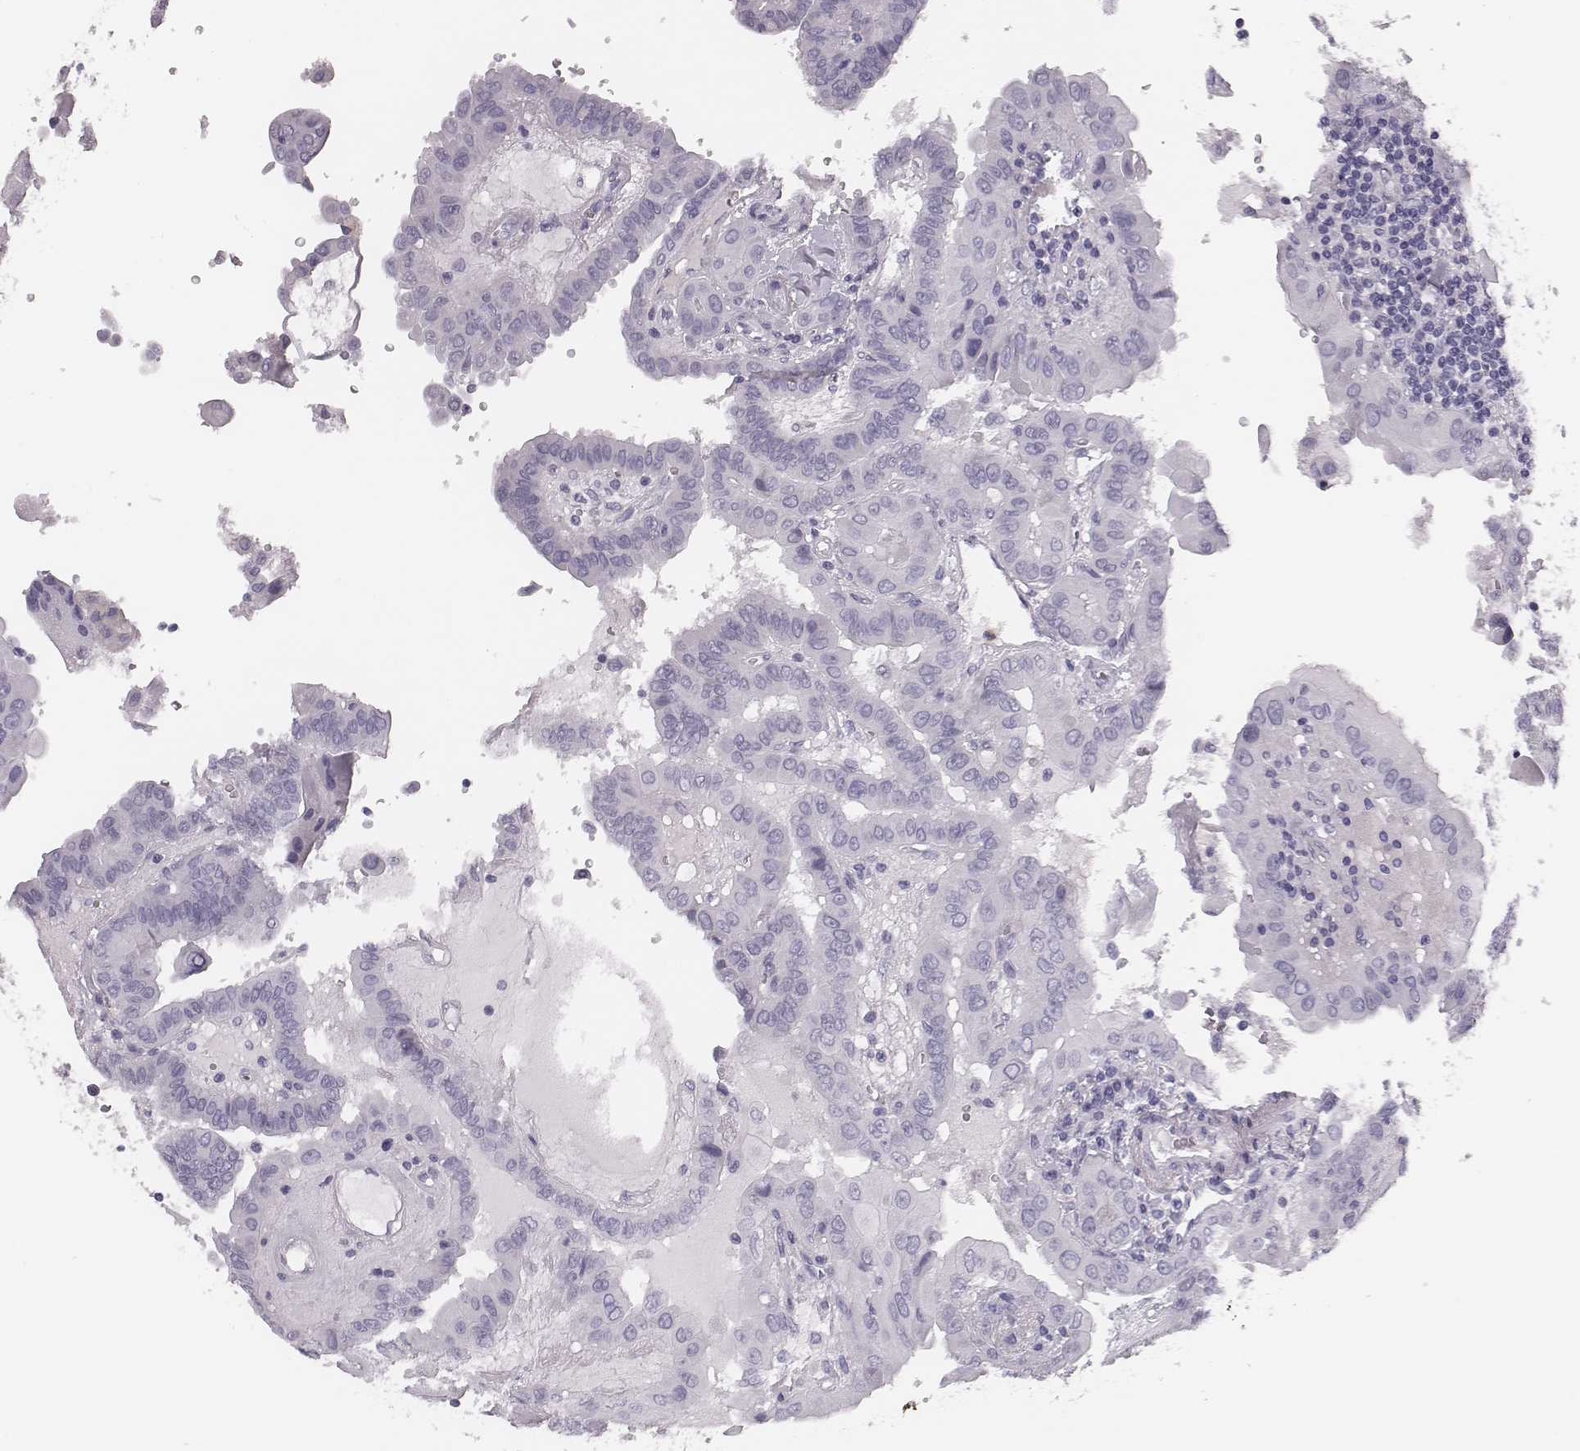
{"staining": {"intensity": "negative", "quantity": "none", "location": "none"}, "tissue": "thyroid cancer", "cell_type": "Tumor cells", "image_type": "cancer", "snomed": [{"axis": "morphology", "description": "Papillary adenocarcinoma, NOS"}, {"axis": "topography", "description": "Thyroid gland"}], "caption": "Tumor cells show no significant protein staining in papillary adenocarcinoma (thyroid).", "gene": "CSH1", "patient": {"sex": "female", "age": 37}}